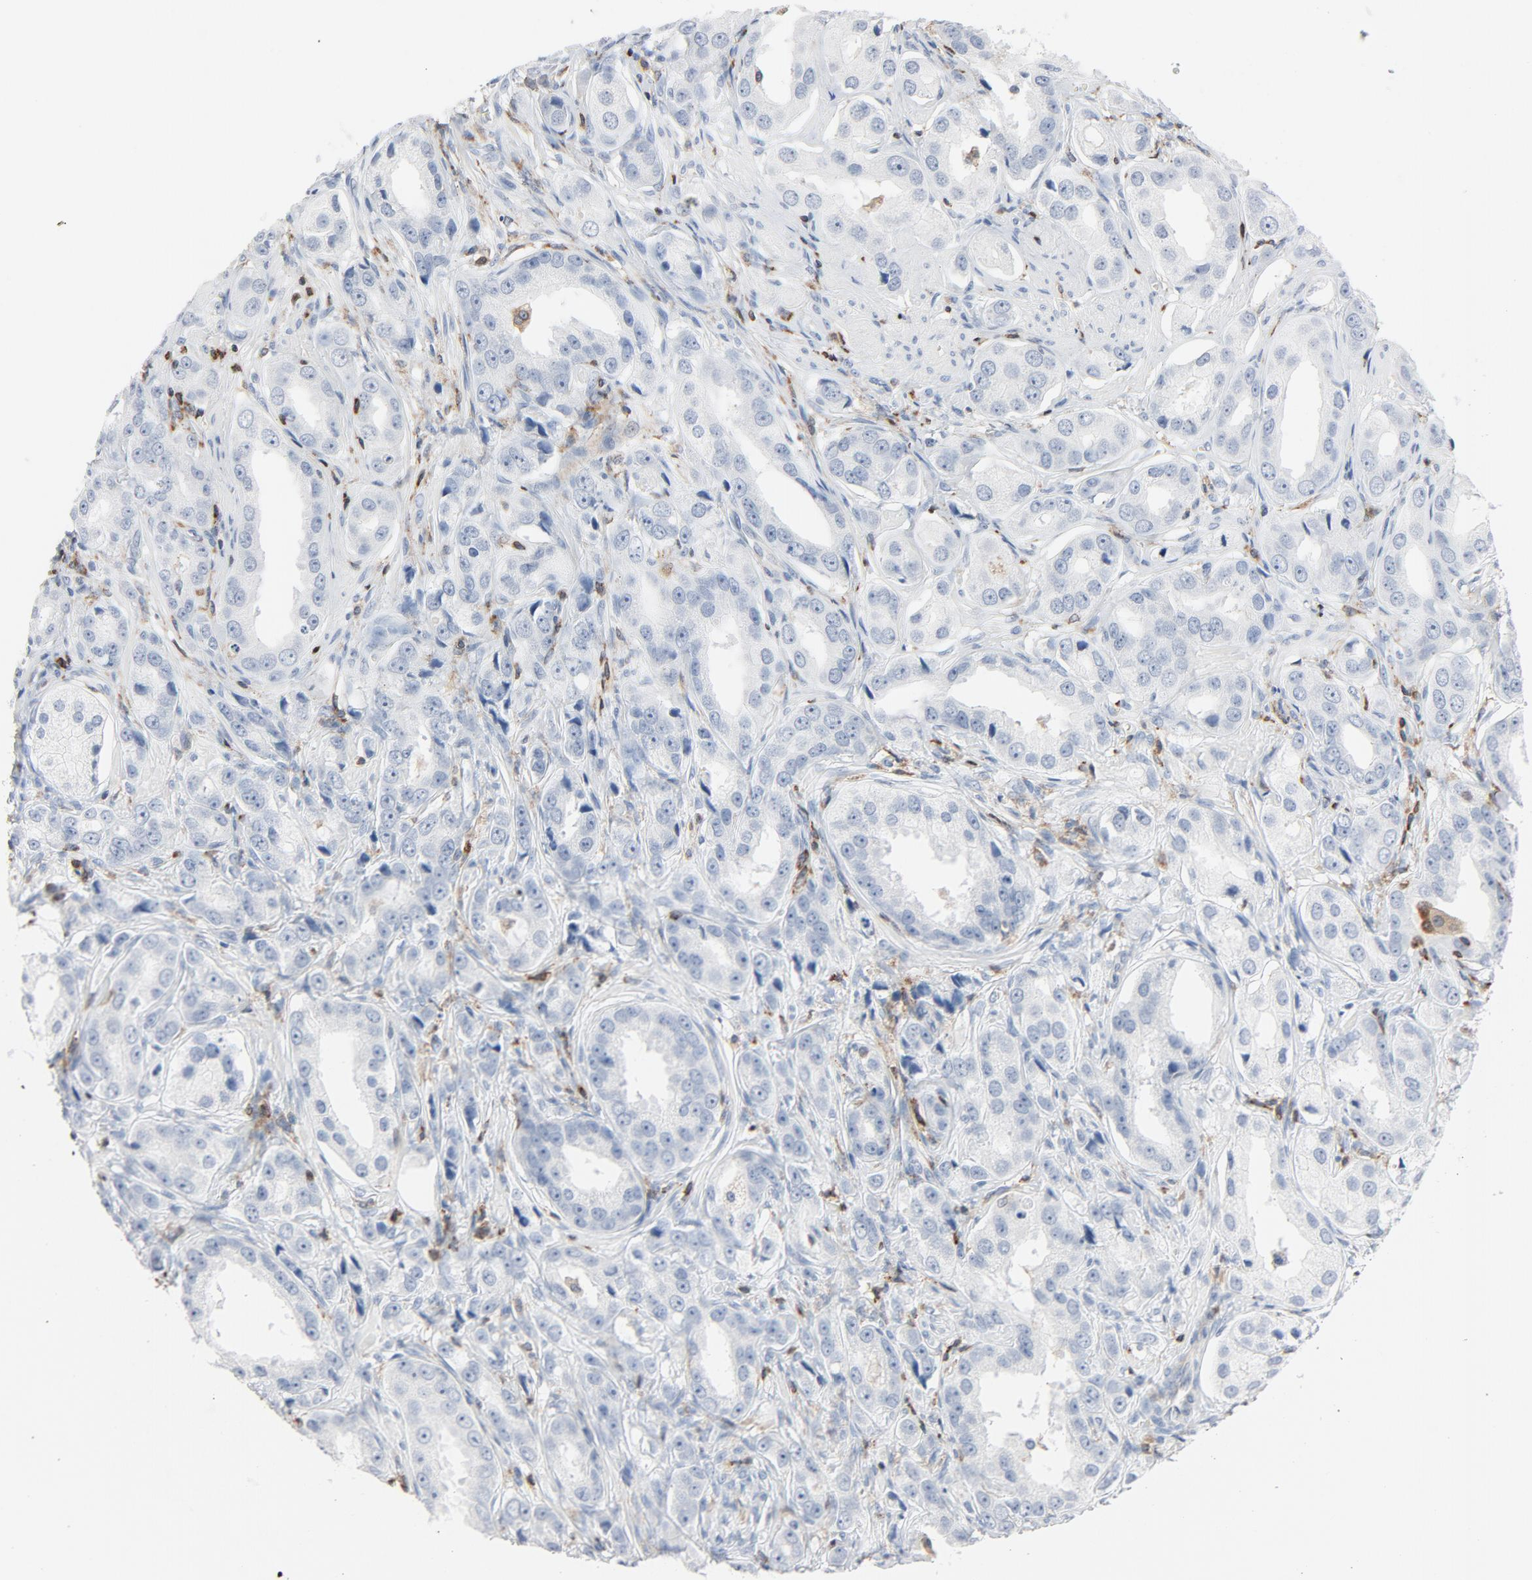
{"staining": {"intensity": "negative", "quantity": "none", "location": "none"}, "tissue": "prostate cancer", "cell_type": "Tumor cells", "image_type": "cancer", "snomed": [{"axis": "morphology", "description": "Adenocarcinoma, Medium grade"}, {"axis": "topography", "description": "Prostate"}], "caption": "Adenocarcinoma (medium-grade) (prostate) was stained to show a protein in brown. There is no significant staining in tumor cells.", "gene": "LCP2", "patient": {"sex": "male", "age": 53}}